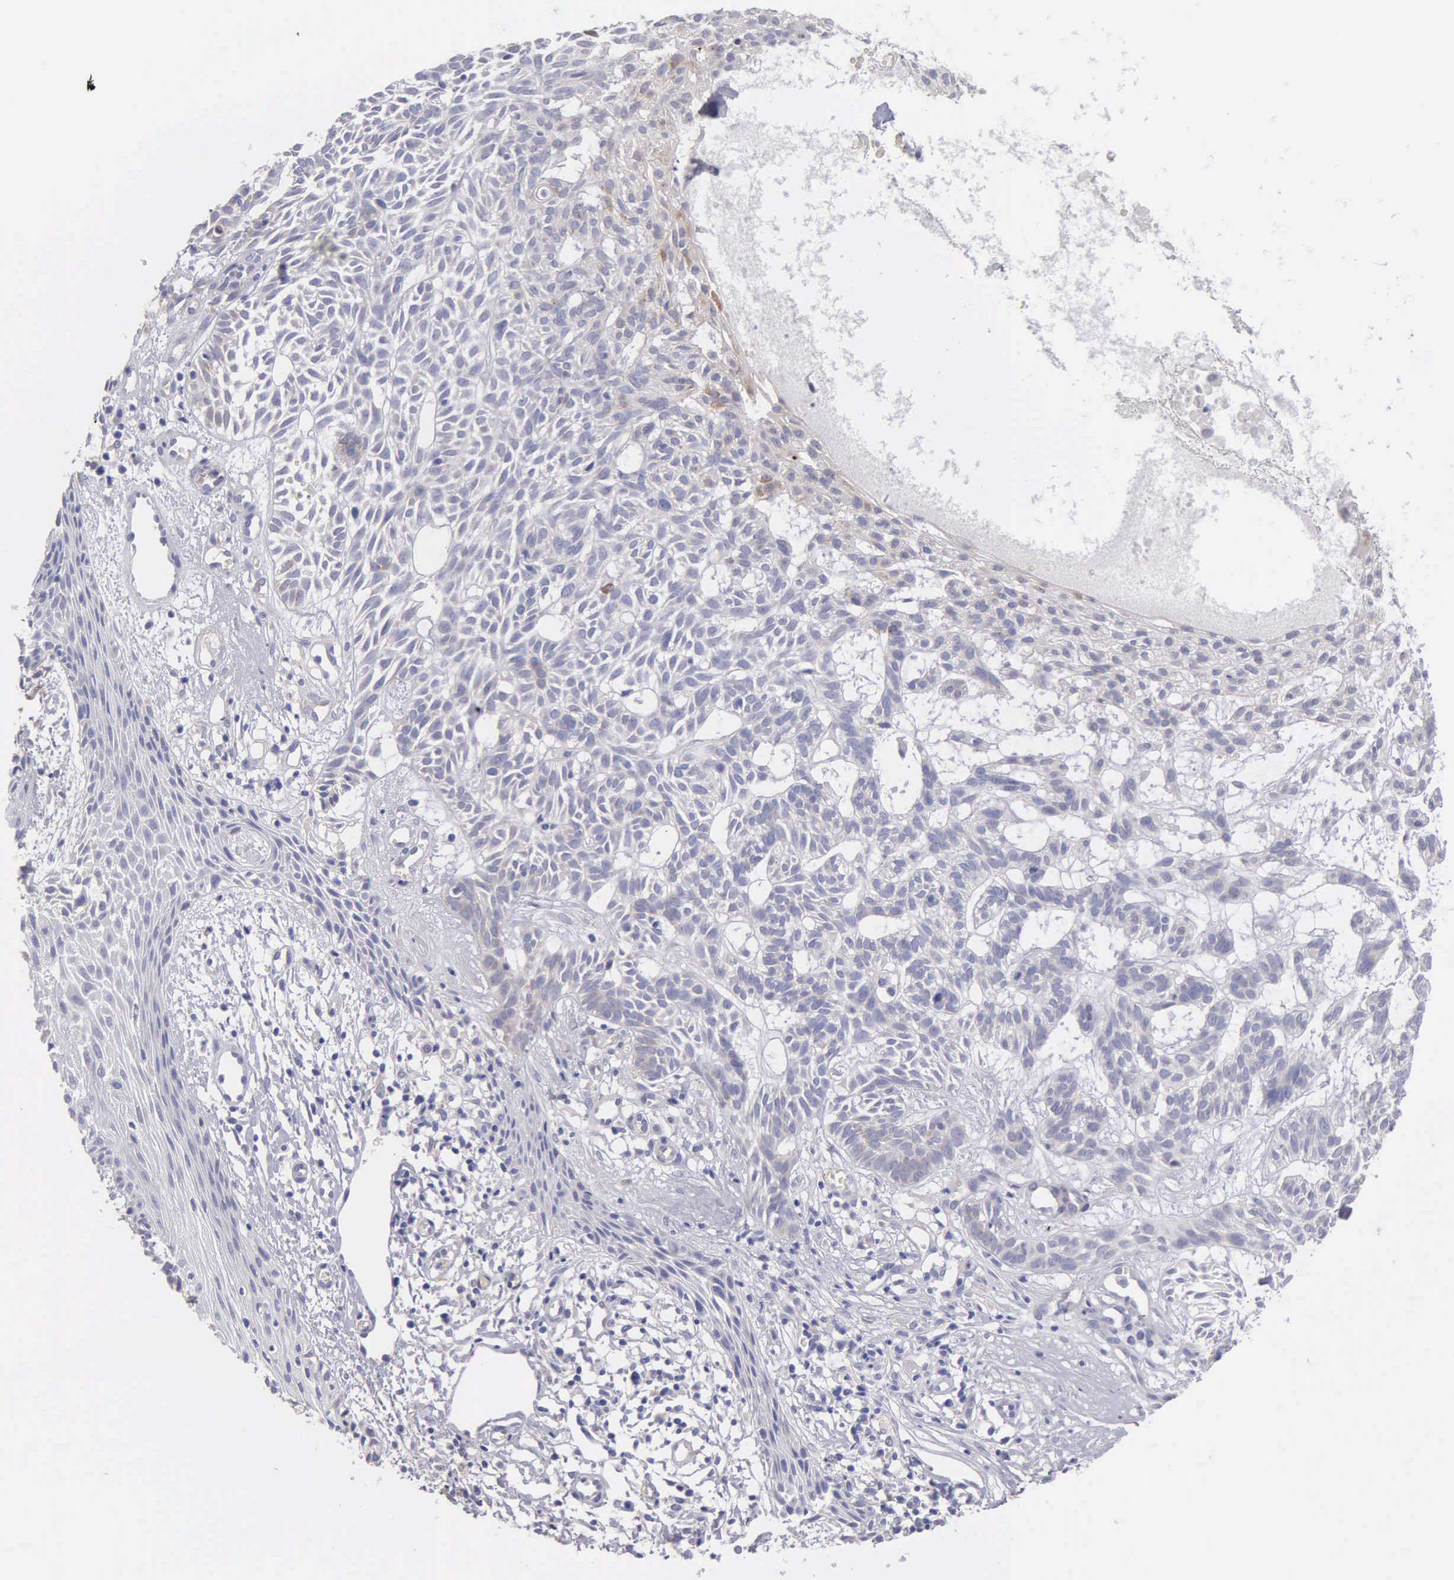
{"staining": {"intensity": "negative", "quantity": "none", "location": "none"}, "tissue": "skin cancer", "cell_type": "Tumor cells", "image_type": "cancer", "snomed": [{"axis": "morphology", "description": "Basal cell carcinoma"}, {"axis": "topography", "description": "Skin"}], "caption": "This is an immunohistochemistry micrograph of human basal cell carcinoma (skin). There is no positivity in tumor cells.", "gene": "APP", "patient": {"sex": "male", "age": 75}}